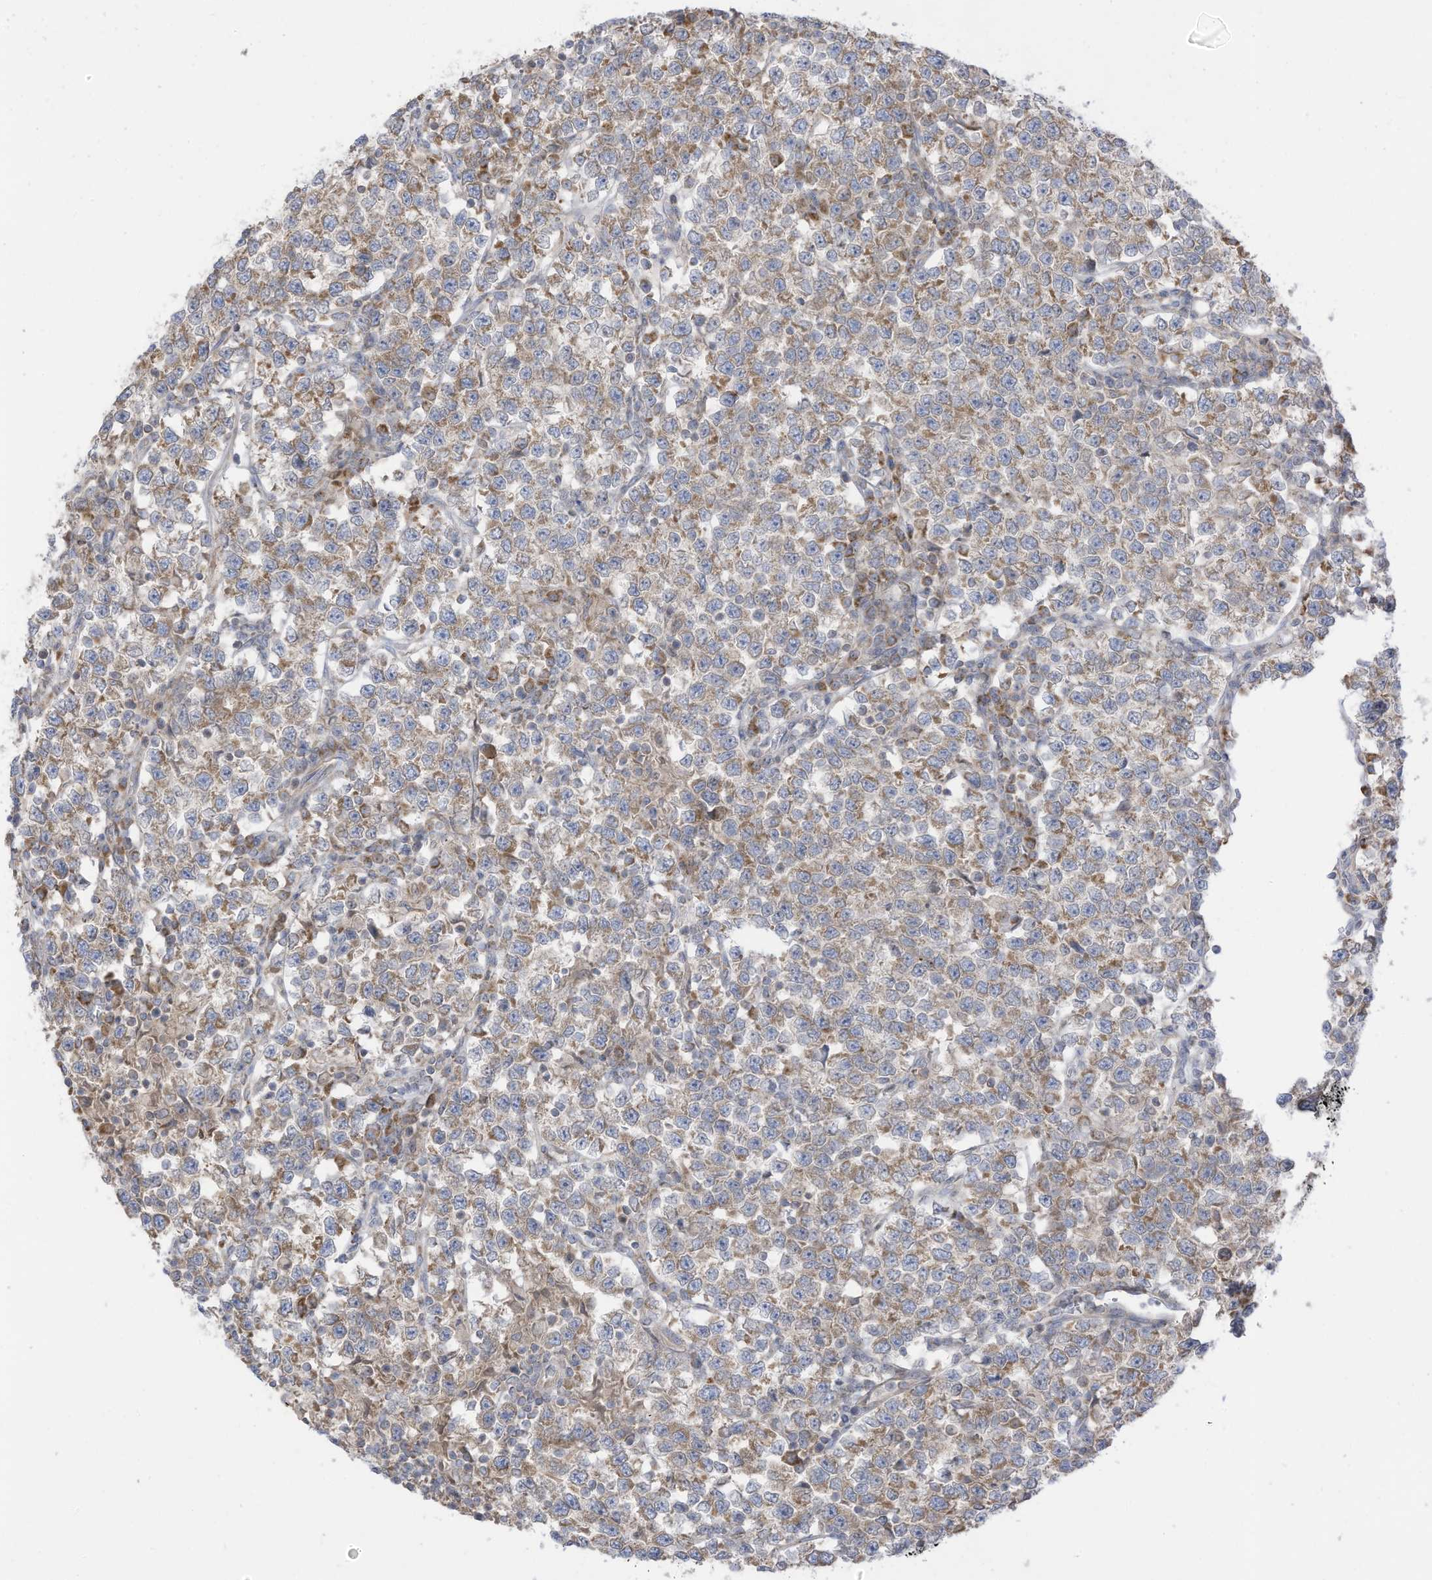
{"staining": {"intensity": "moderate", "quantity": ">75%", "location": "cytoplasmic/membranous"}, "tissue": "testis cancer", "cell_type": "Tumor cells", "image_type": "cancer", "snomed": [{"axis": "morphology", "description": "Normal tissue, NOS"}, {"axis": "morphology", "description": "Seminoma, NOS"}, {"axis": "topography", "description": "Testis"}], "caption": "DAB immunohistochemical staining of human testis cancer reveals moderate cytoplasmic/membranous protein expression in about >75% of tumor cells. (DAB = brown stain, brightfield microscopy at high magnification).", "gene": "CGAS", "patient": {"sex": "male", "age": 43}}